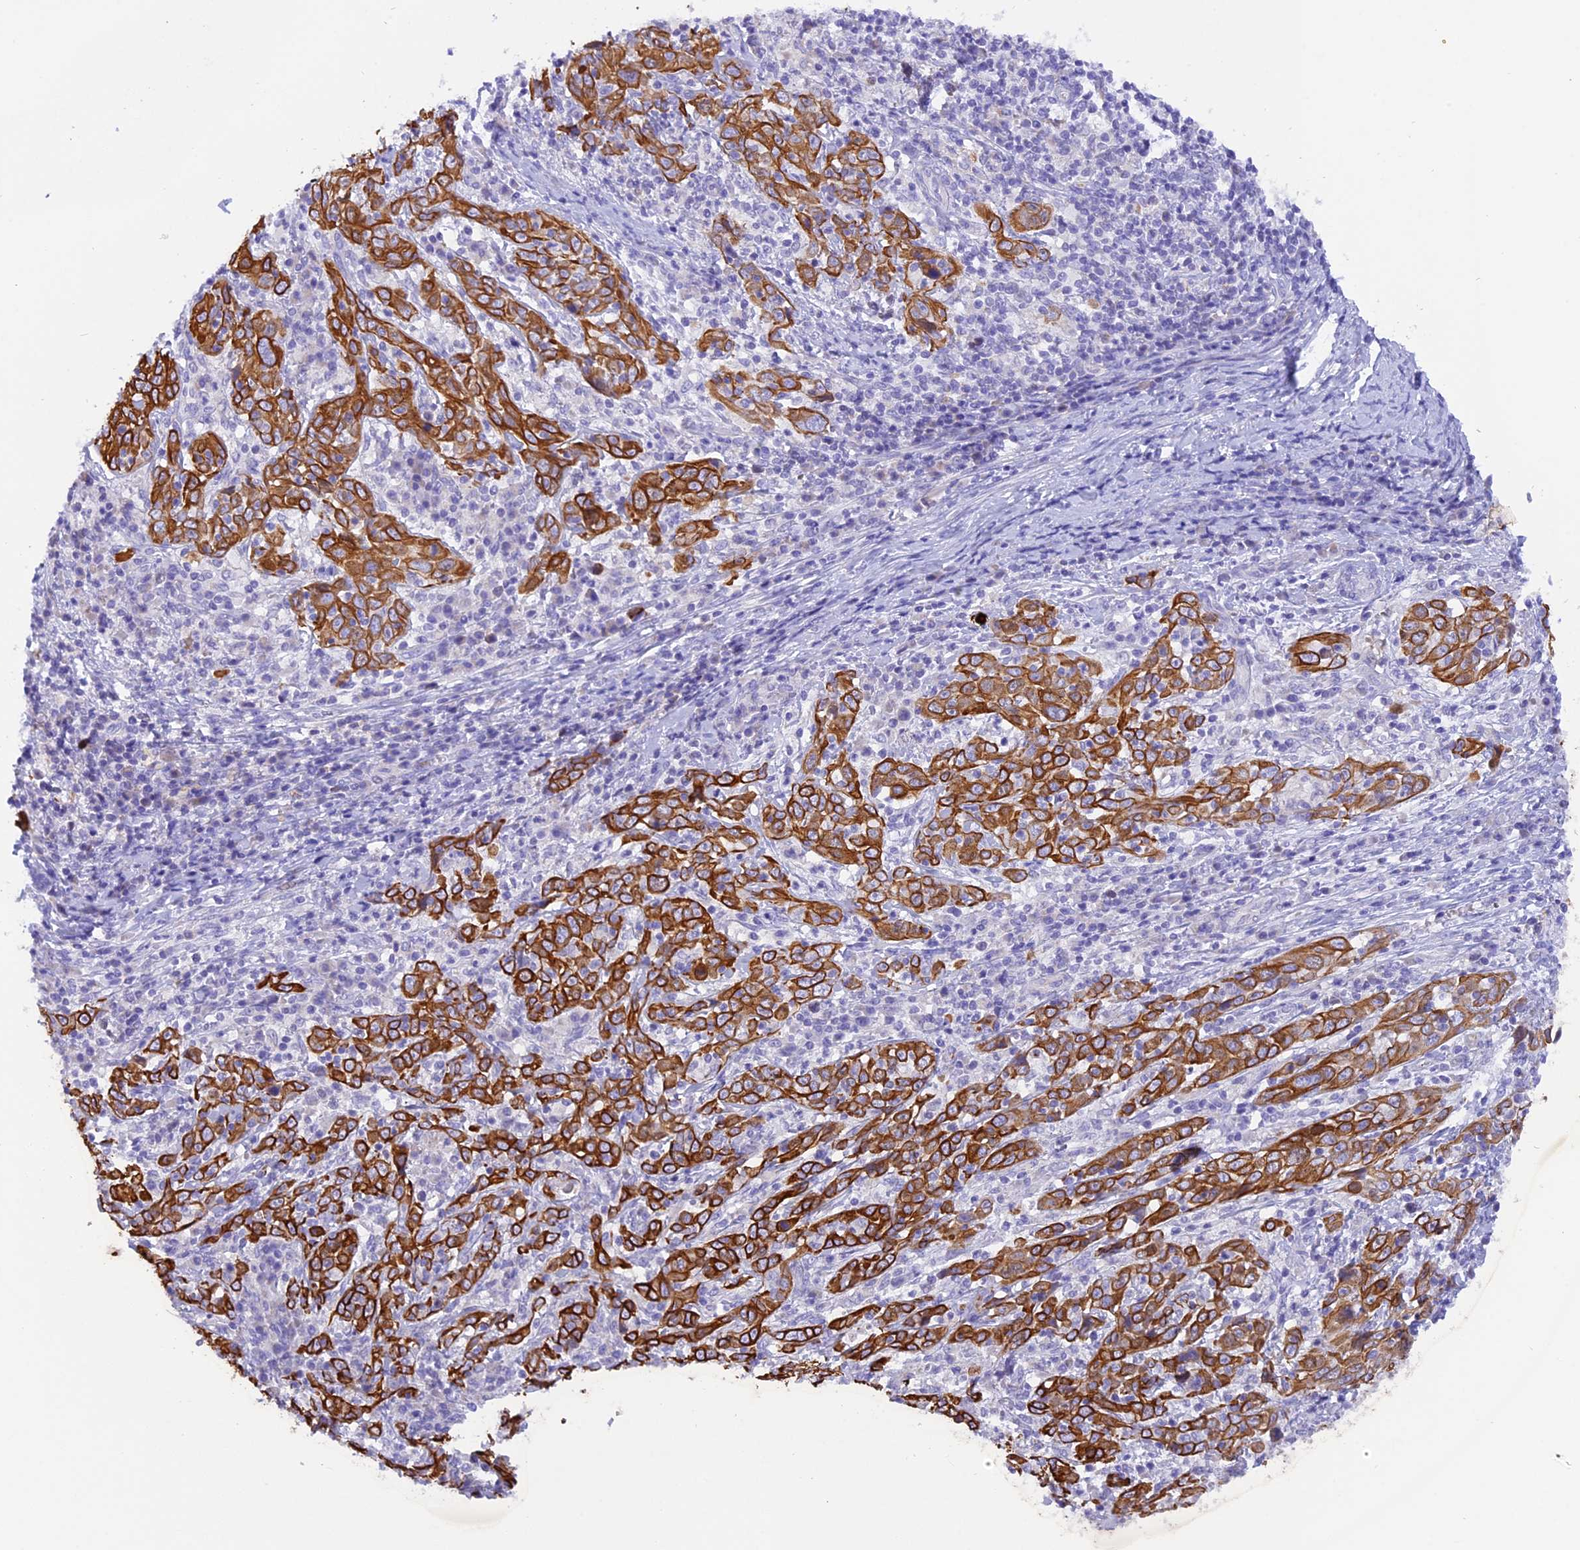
{"staining": {"intensity": "strong", "quantity": ">75%", "location": "cytoplasmic/membranous"}, "tissue": "cervical cancer", "cell_type": "Tumor cells", "image_type": "cancer", "snomed": [{"axis": "morphology", "description": "Squamous cell carcinoma, NOS"}, {"axis": "topography", "description": "Cervix"}], "caption": "Cervical cancer stained with a brown dye shows strong cytoplasmic/membranous positive staining in approximately >75% of tumor cells.", "gene": "PKIA", "patient": {"sex": "female", "age": 46}}